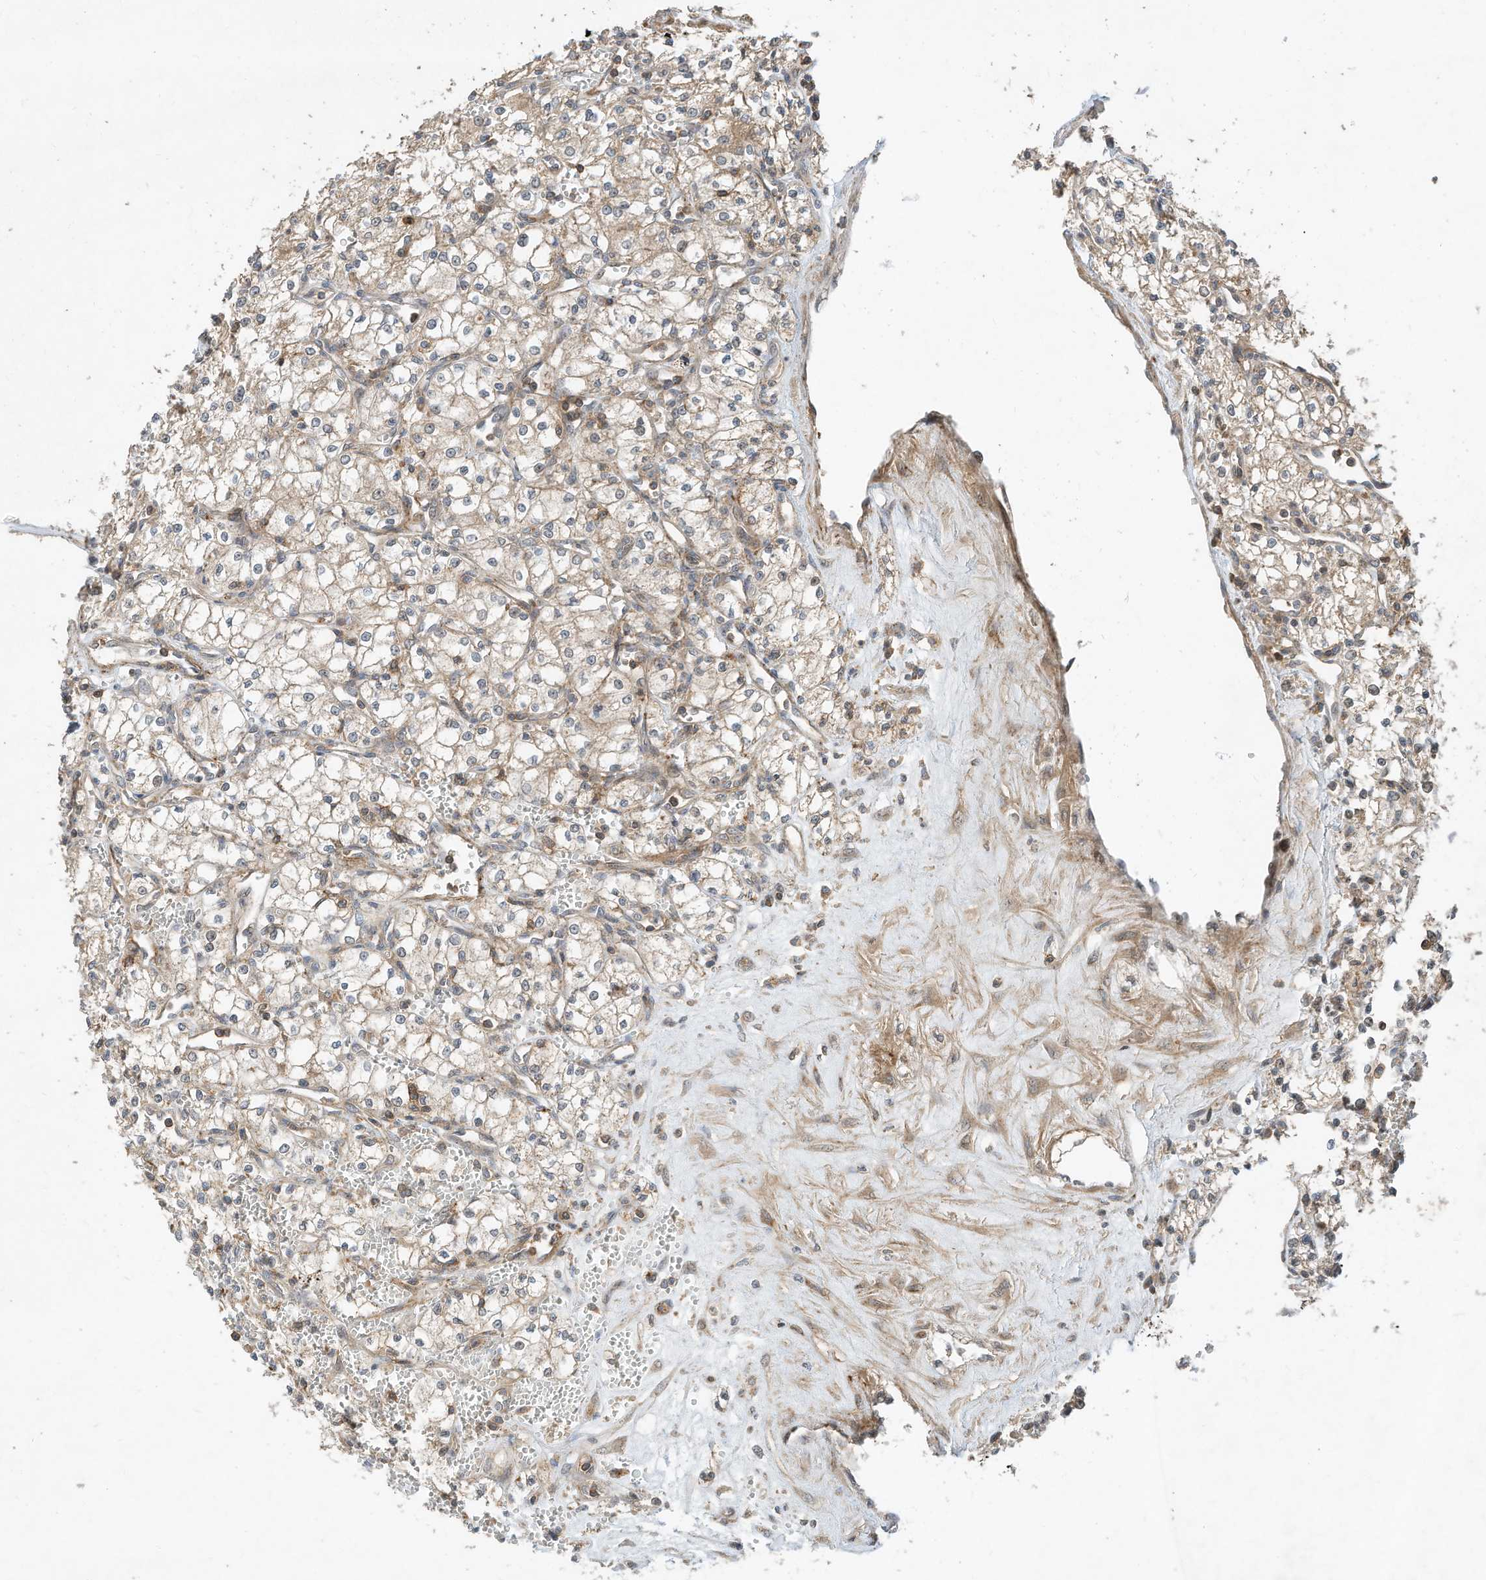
{"staining": {"intensity": "weak", "quantity": "25%-75%", "location": "cytoplasmic/membranous"}, "tissue": "renal cancer", "cell_type": "Tumor cells", "image_type": "cancer", "snomed": [{"axis": "morphology", "description": "Adenocarcinoma, NOS"}, {"axis": "topography", "description": "Kidney"}], "caption": "Immunohistochemistry (DAB) staining of human adenocarcinoma (renal) shows weak cytoplasmic/membranous protein positivity in about 25%-75% of tumor cells. Using DAB (3,3'-diaminobenzidine) (brown) and hematoxylin (blue) stains, captured at high magnification using brightfield microscopy.", "gene": "CPAMD8", "patient": {"sex": "male", "age": 59}}